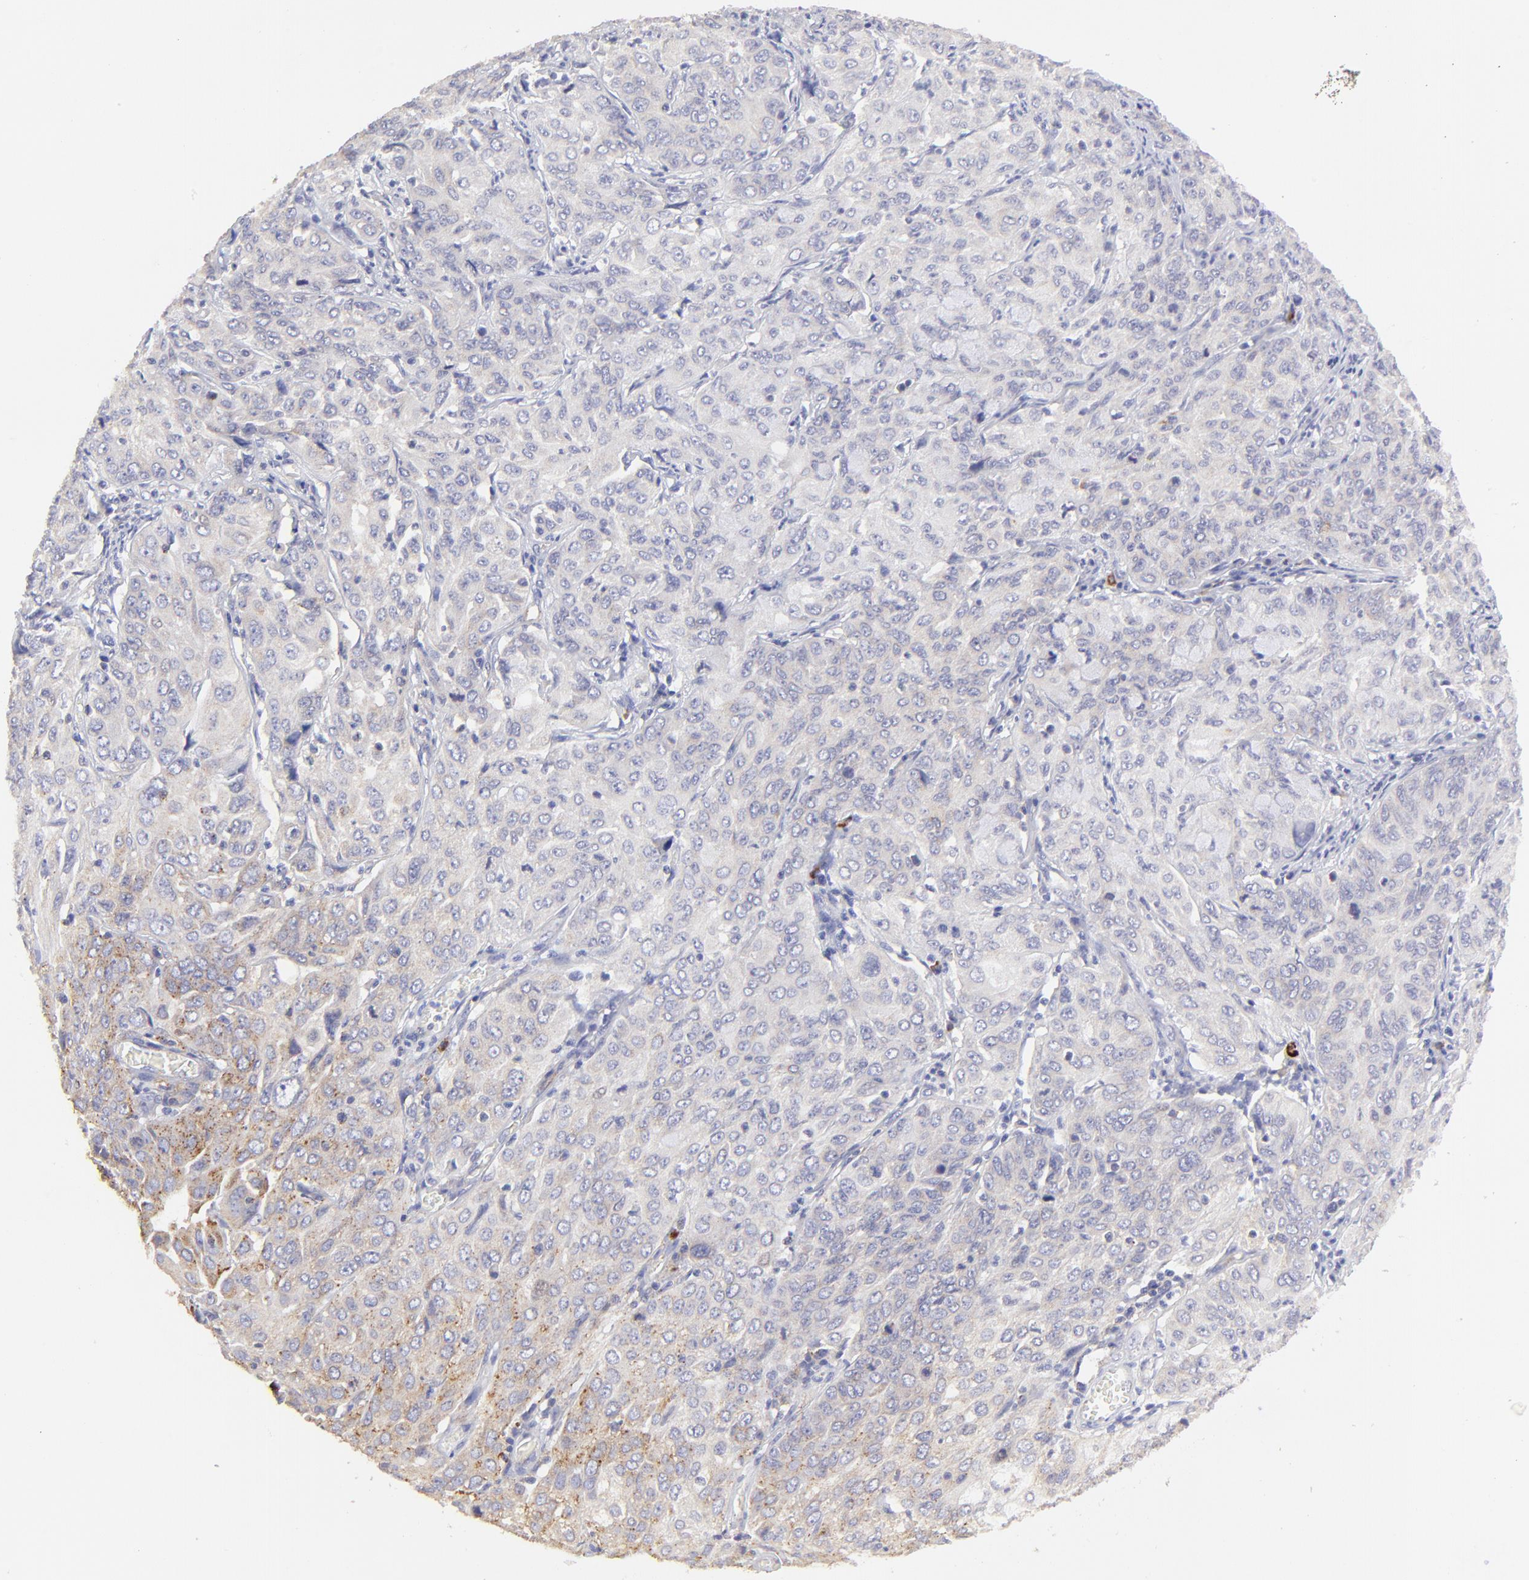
{"staining": {"intensity": "moderate", "quantity": "<25%", "location": "cytoplasmic/membranous"}, "tissue": "cervical cancer", "cell_type": "Tumor cells", "image_type": "cancer", "snomed": [{"axis": "morphology", "description": "Squamous cell carcinoma, NOS"}, {"axis": "topography", "description": "Cervix"}], "caption": "This is an image of IHC staining of cervical squamous cell carcinoma, which shows moderate positivity in the cytoplasmic/membranous of tumor cells.", "gene": "LHFPL1", "patient": {"sex": "female", "age": 38}}